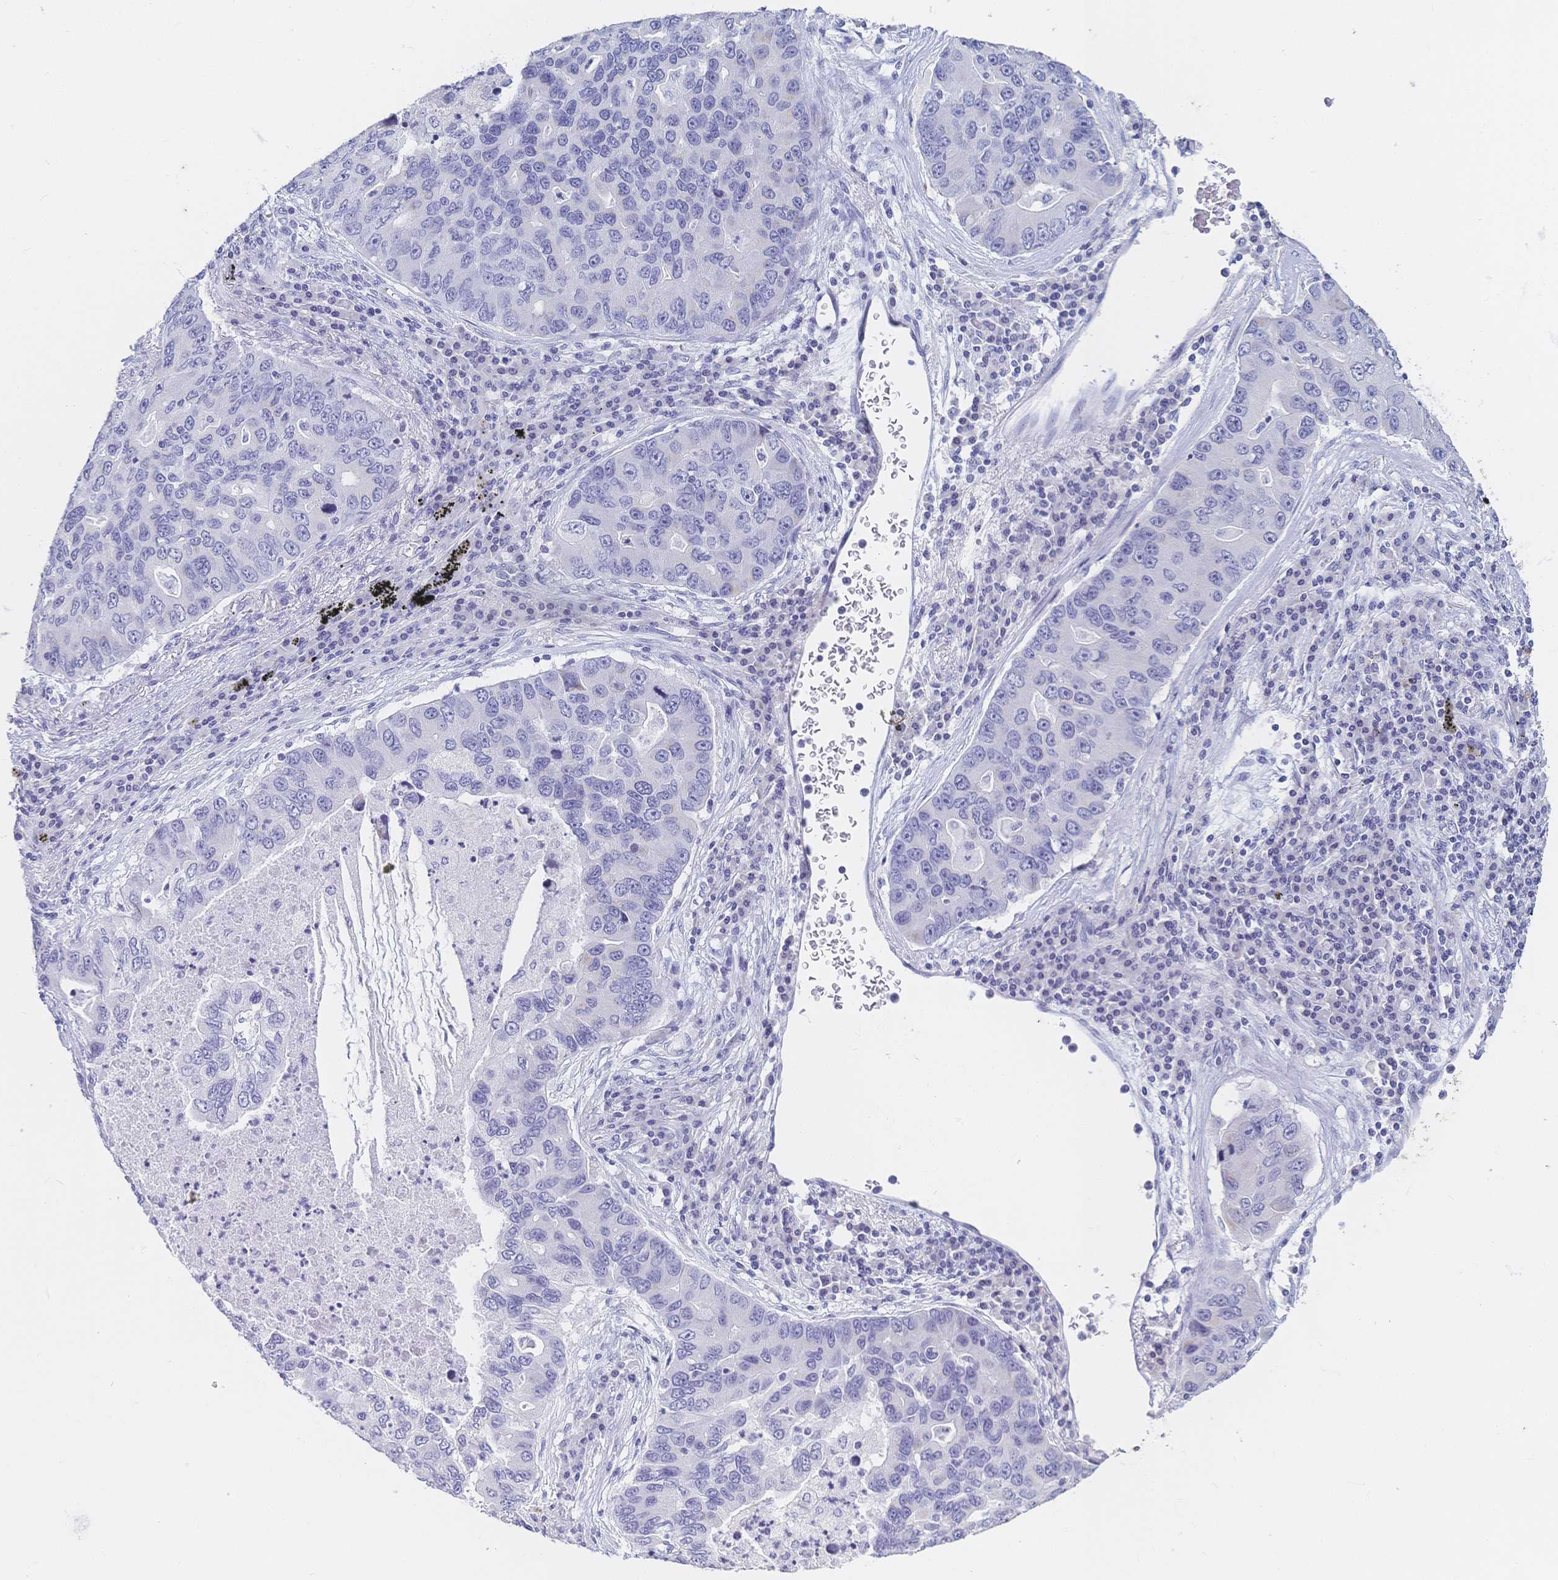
{"staining": {"intensity": "negative", "quantity": "none", "location": "none"}, "tissue": "lung cancer", "cell_type": "Tumor cells", "image_type": "cancer", "snomed": [{"axis": "morphology", "description": "Adenocarcinoma, NOS"}, {"axis": "morphology", "description": "Adenocarcinoma, metastatic, NOS"}, {"axis": "topography", "description": "Lymph node"}, {"axis": "topography", "description": "Lung"}], "caption": "IHC photomicrograph of human lung adenocarcinoma stained for a protein (brown), which reveals no positivity in tumor cells.", "gene": "CR2", "patient": {"sex": "female", "age": 54}}